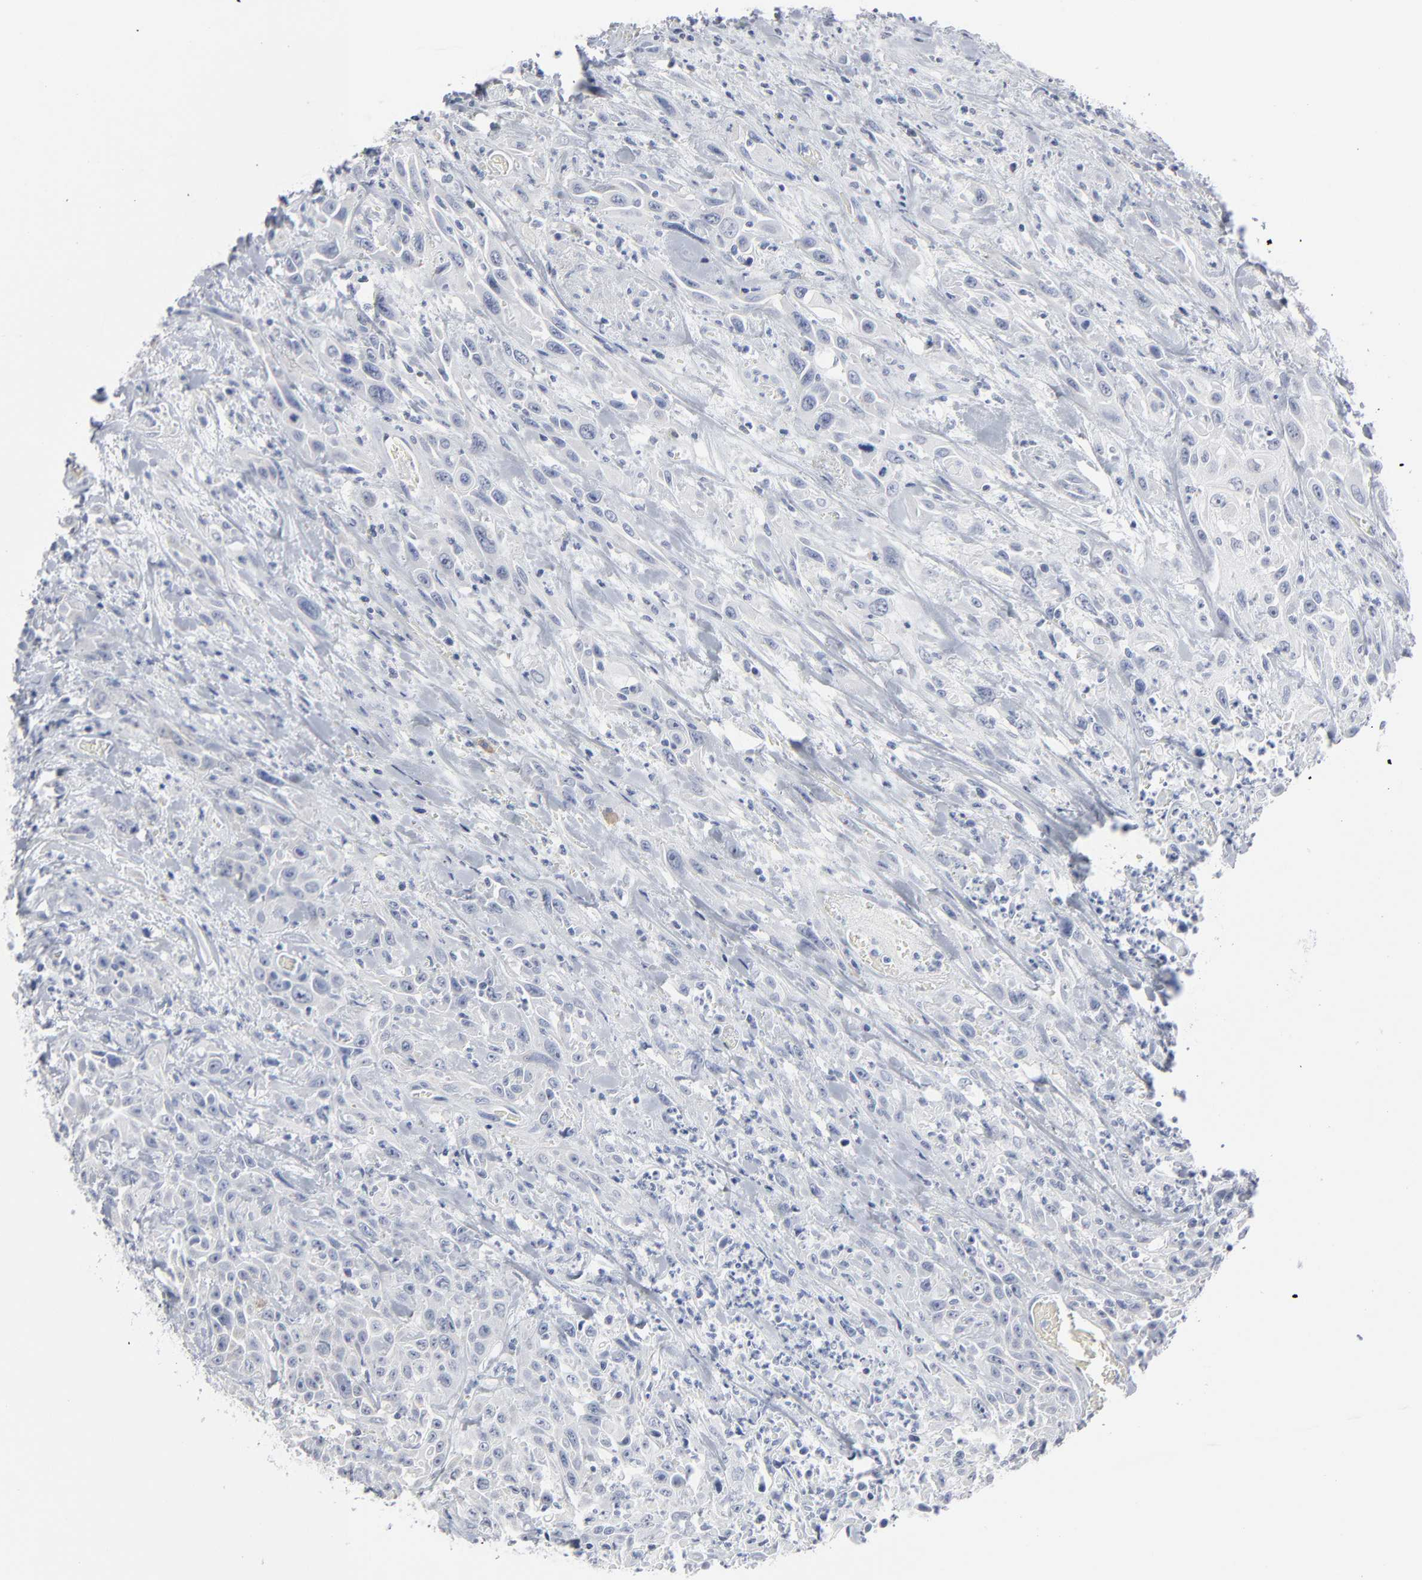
{"staining": {"intensity": "negative", "quantity": "none", "location": "none"}, "tissue": "urothelial cancer", "cell_type": "Tumor cells", "image_type": "cancer", "snomed": [{"axis": "morphology", "description": "Urothelial carcinoma, High grade"}, {"axis": "topography", "description": "Urinary bladder"}], "caption": "Immunohistochemical staining of human urothelial carcinoma (high-grade) shows no significant staining in tumor cells.", "gene": "PAGE1", "patient": {"sex": "female", "age": 84}}